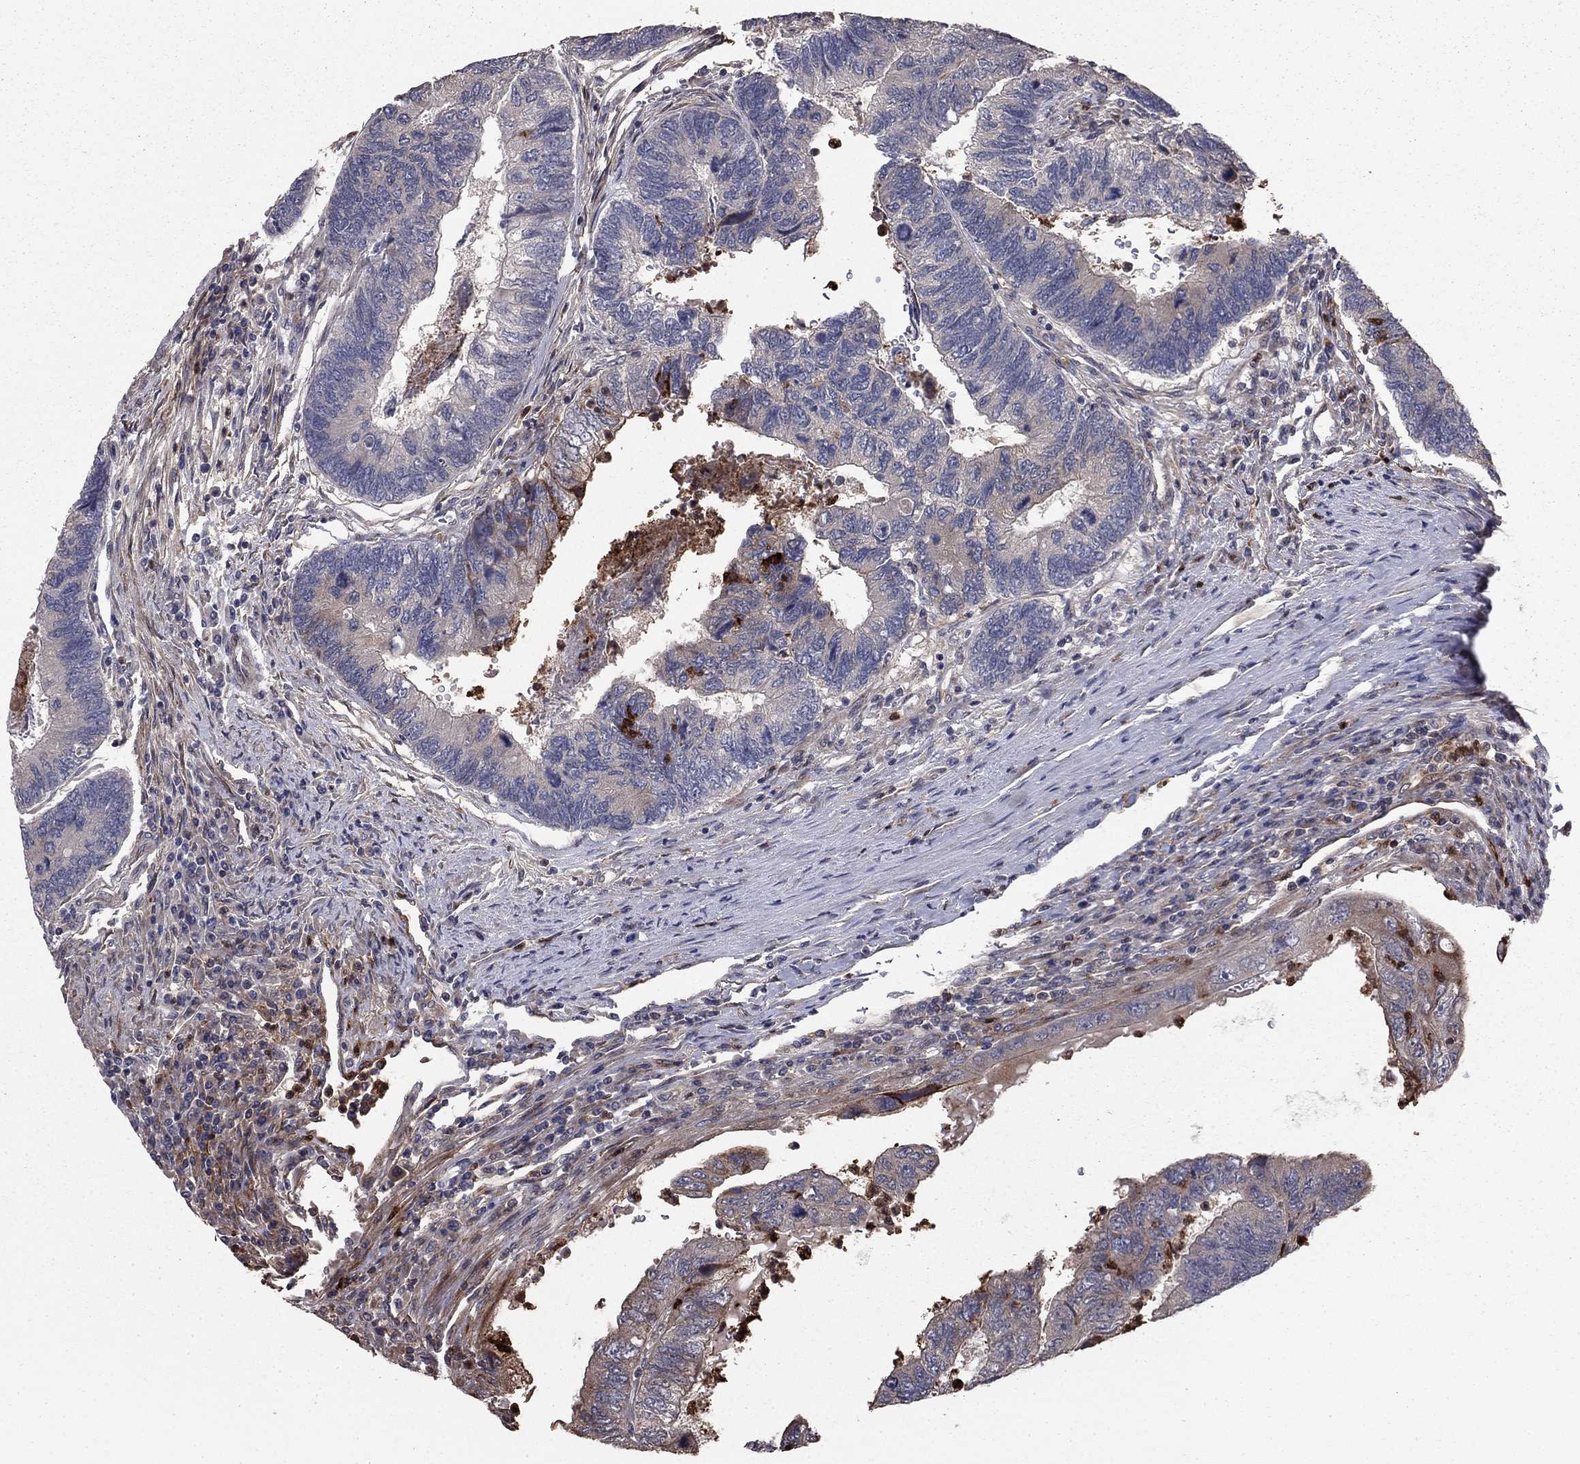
{"staining": {"intensity": "weak", "quantity": "<25%", "location": "cytoplasmic/membranous"}, "tissue": "colorectal cancer", "cell_type": "Tumor cells", "image_type": "cancer", "snomed": [{"axis": "morphology", "description": "Adenocarcinoma, NOS"}, {"axis": "topography", "description": "Colon"}], "caption": "Colorectal cancer (adenocarcinoma) was stained to show a protein in brown. There is no significant positivity in tumor cells. (Stains: DAB (3,3'-diaminobenzidine) immunohistochemistry with hematoxylin counter stain, Microscopy: brightfield microscopy at high magnification).", "gene": "GYG1", "patient": {"sex": "female", "age": 67}}